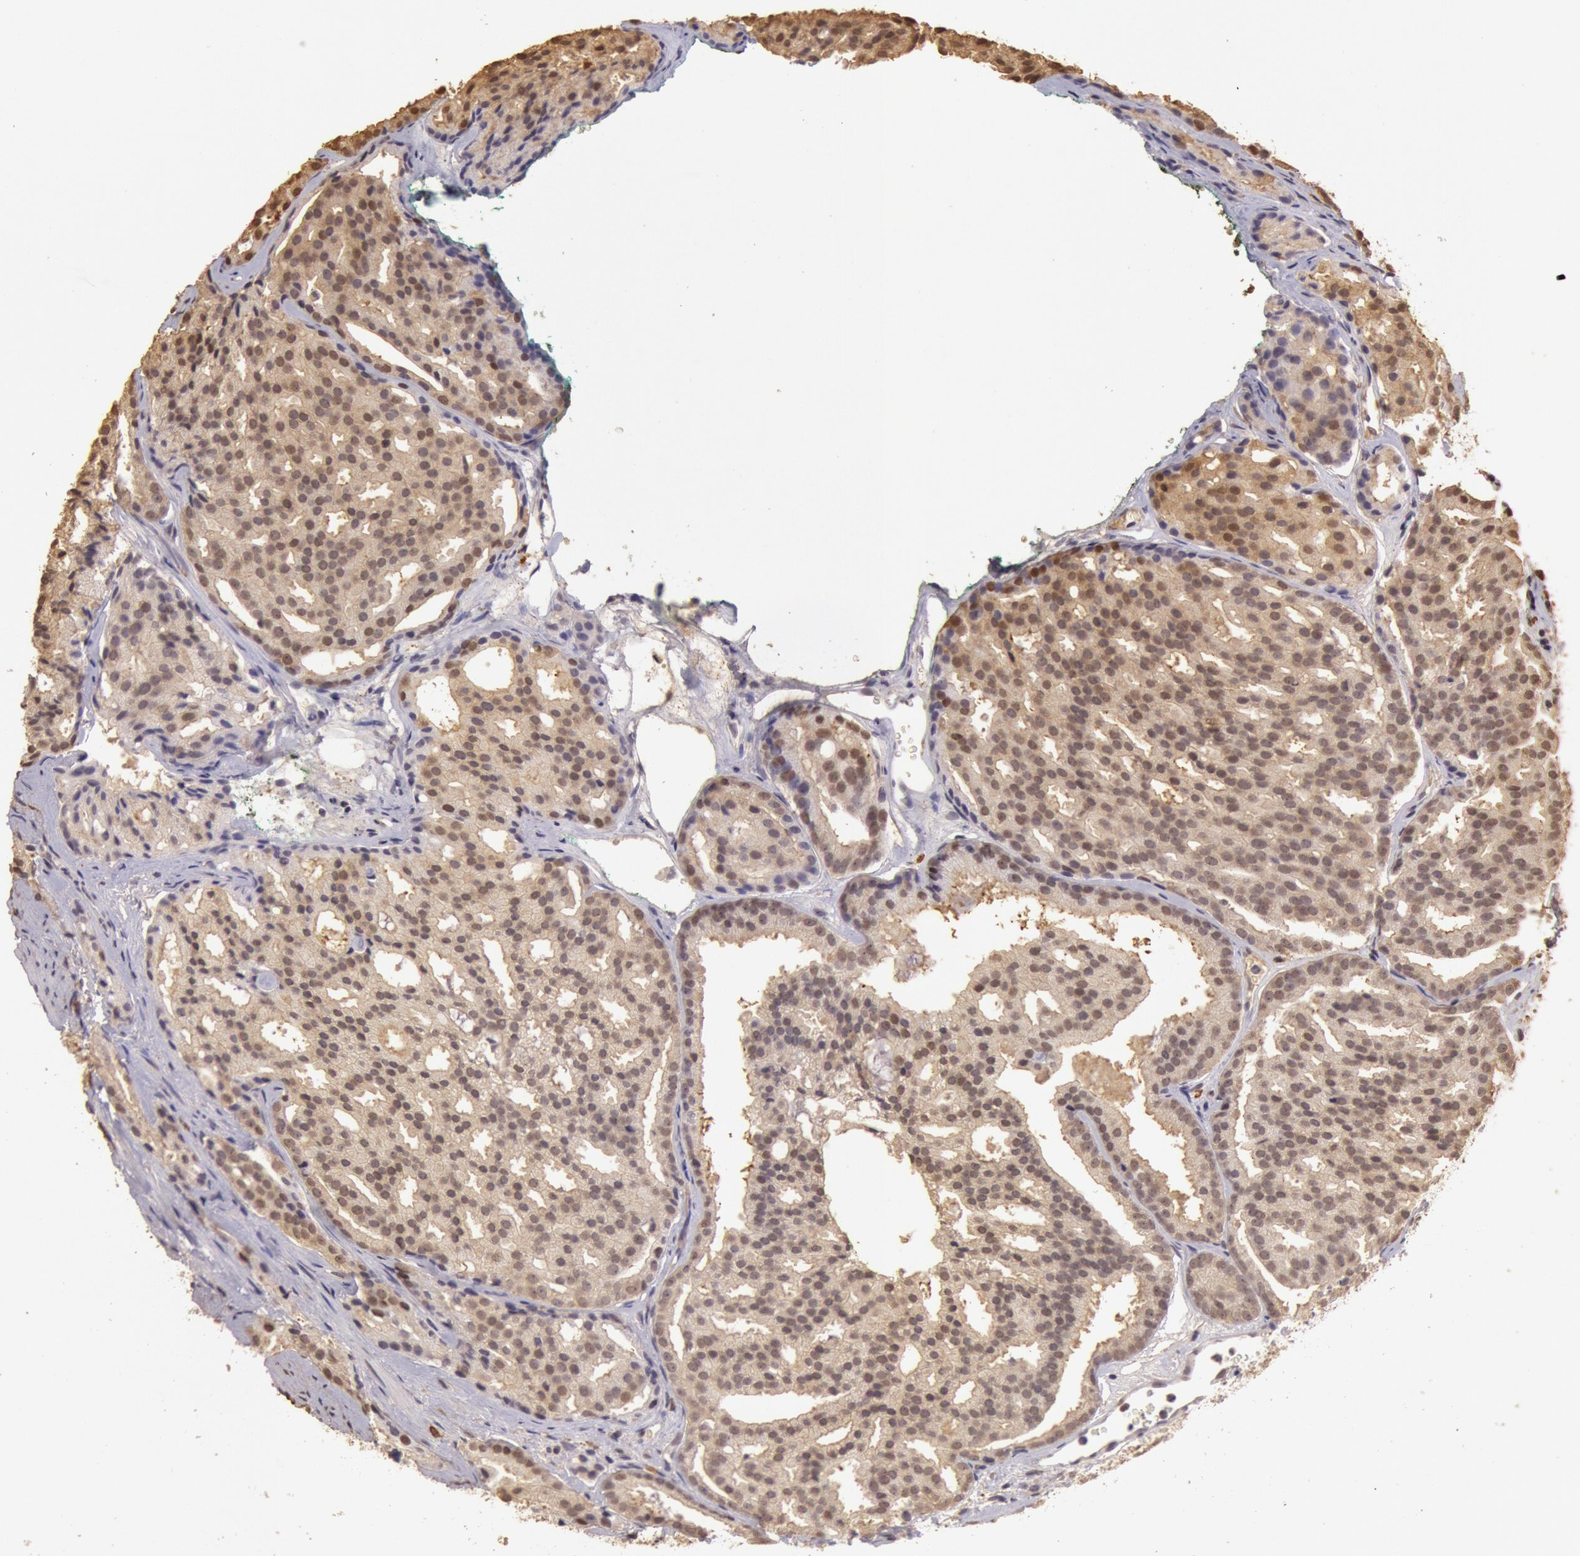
{"staining": {"intensity": "weak", "quantity": ">75%", "location": "cytoplasmic/membranous,nuclear"}, "tissue": "prostate cancer", "cell_type": "Tumor cells", "image_type": "cancer", "snomed": [{"axis": "morphology", "description": "Adenocarcinoma, High grade"}, {"axis": "topography", "description": "Prostate"}], "caption": "Immunohistochemical staining of human high-grade adenocarcinoma (prostate) exhibits low levels of weak cytoplasmic/membranous and nuclear protein expression in about >75% of tumor cells.", "gene": "SOD1", "patient": {"sex": "male", "age": 64}}